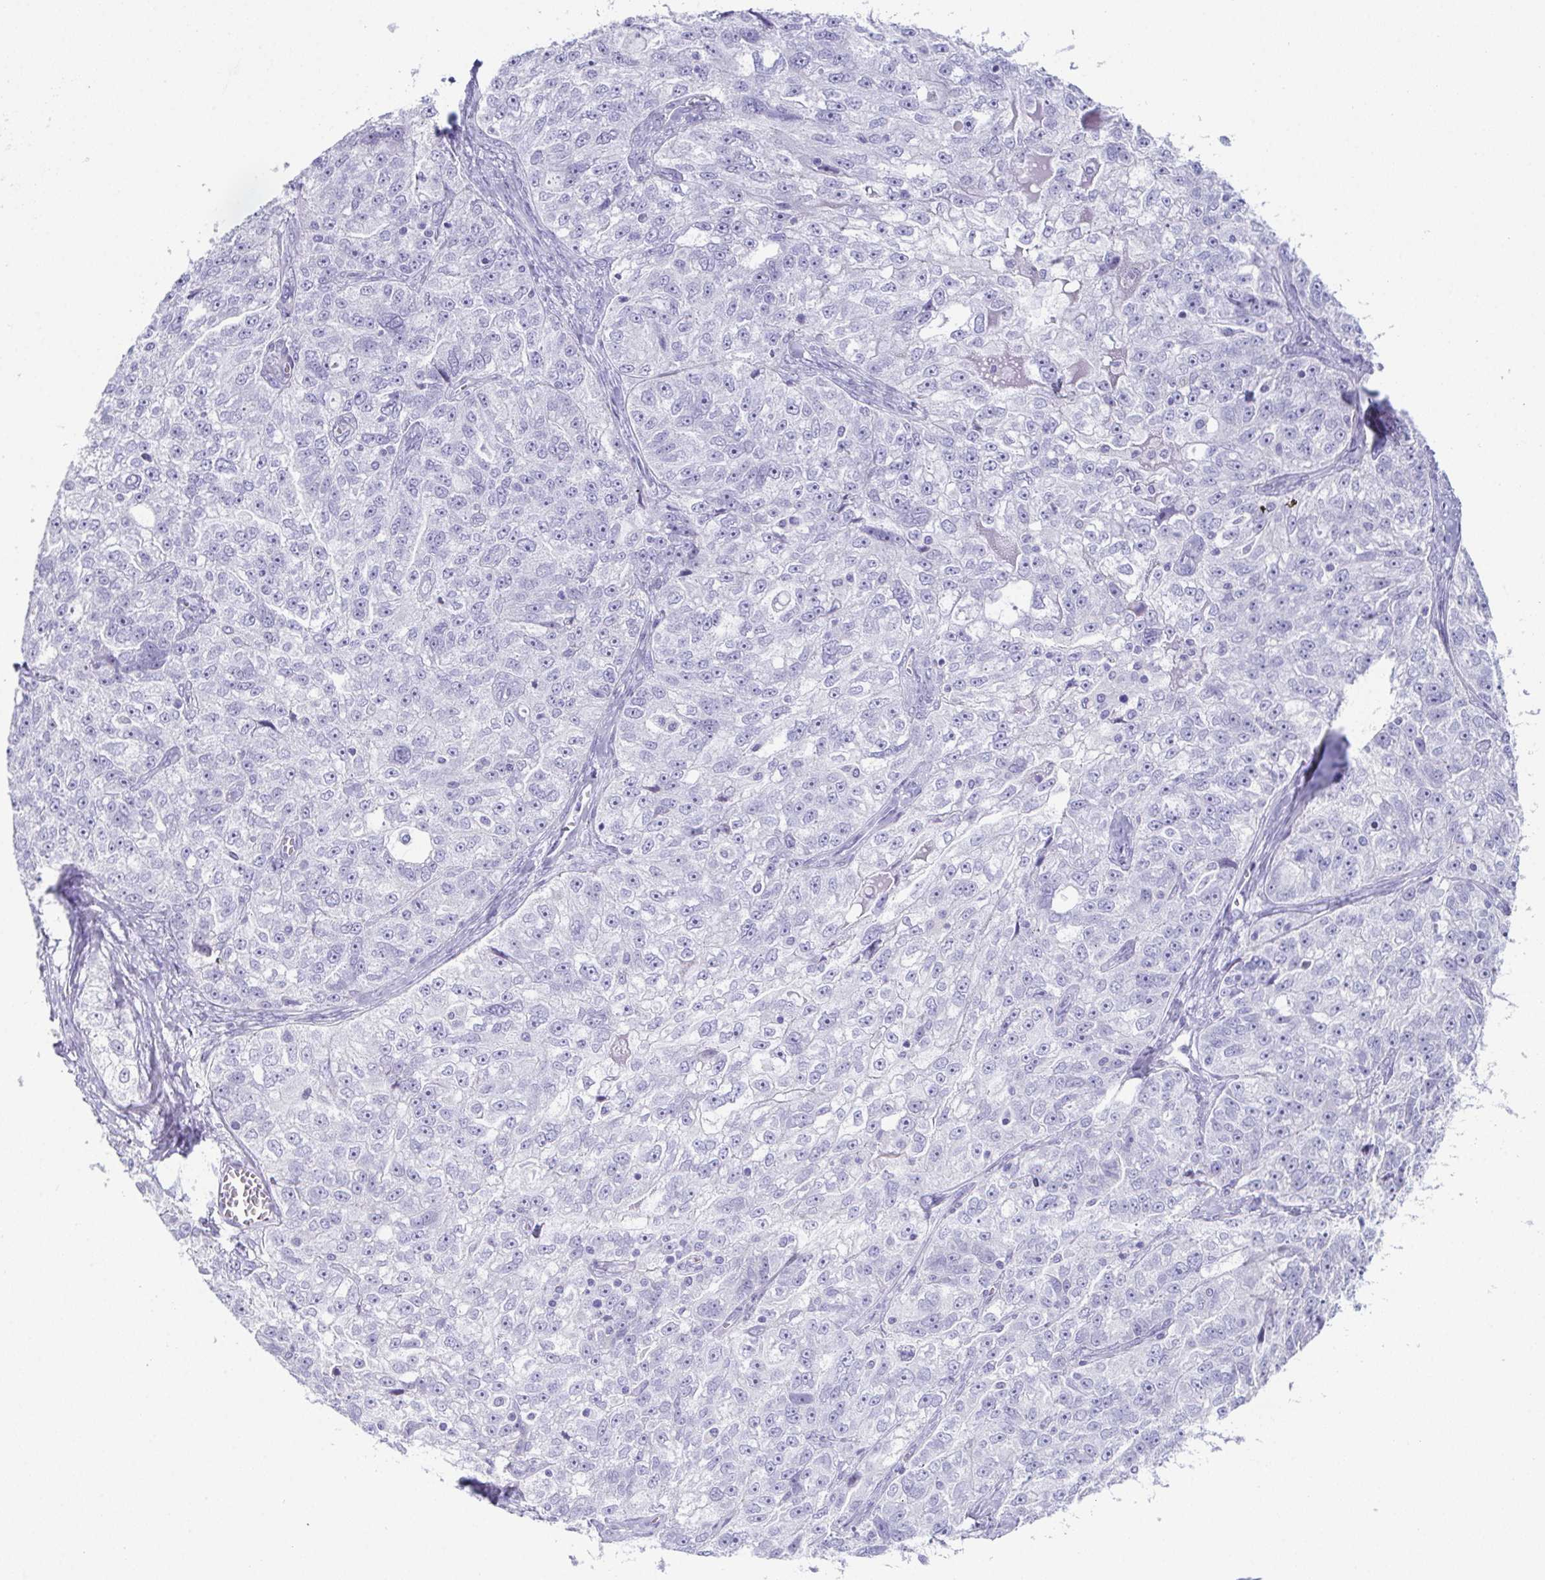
{"staining": {"intensity": "negative", "quantity": "none", "location": "none"}, "tissue": "ovarian cancer", "cell_type": "Tumor cells", "image_type": "cancer", "snomed": [{"axis": "morphology", "description": "Cystadenocarcinoma, serous, NOS"}, {"axis": "topography", "description": "Ovary"}], "caption": "IHC histopathology image of ovarian cancer stained for a protein (brown), which reveals no positivity in tumor cells.", "gene": "TEX19", "patient": {"sex": "female", "age": 51}}